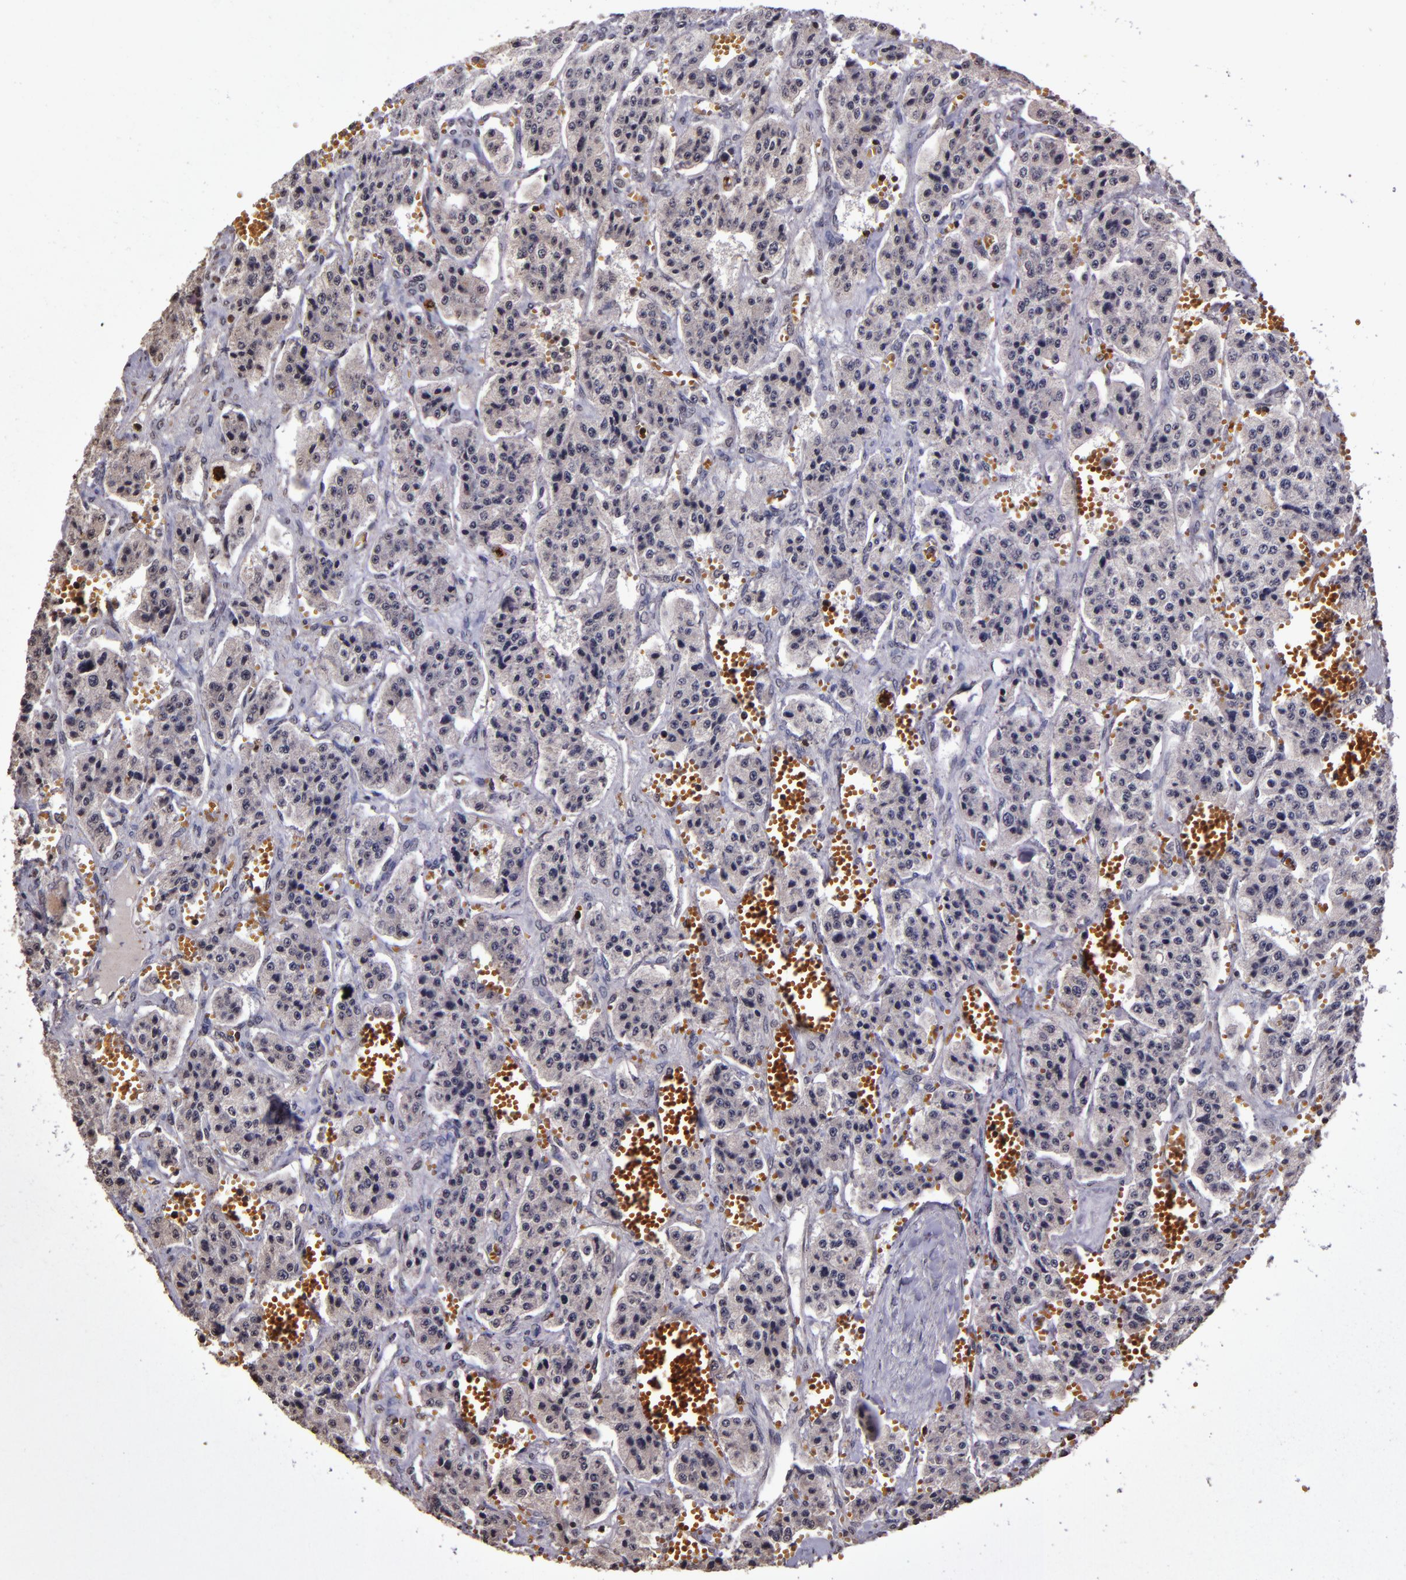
{"staining": {"intensity": "negative", "quantity": "none", "location": "none"}, "tissue": "carcinoid", "cell_type": "Tumor cells", "image_type": "cancer", "snomed": [{"axis": "morphology", "description": "Carcinoid, malignant, NOS"}, {"axis": "topography", "description": "Small intestine"}], "caption": "Malignant carcinoid was stained to show a protein in brown. There is no significant expression in tumor cells. (IHC, brightfield microscopy, high magnification).", "gene": "SLC2A3", "patient": {"sex": "male", "age": 52}}